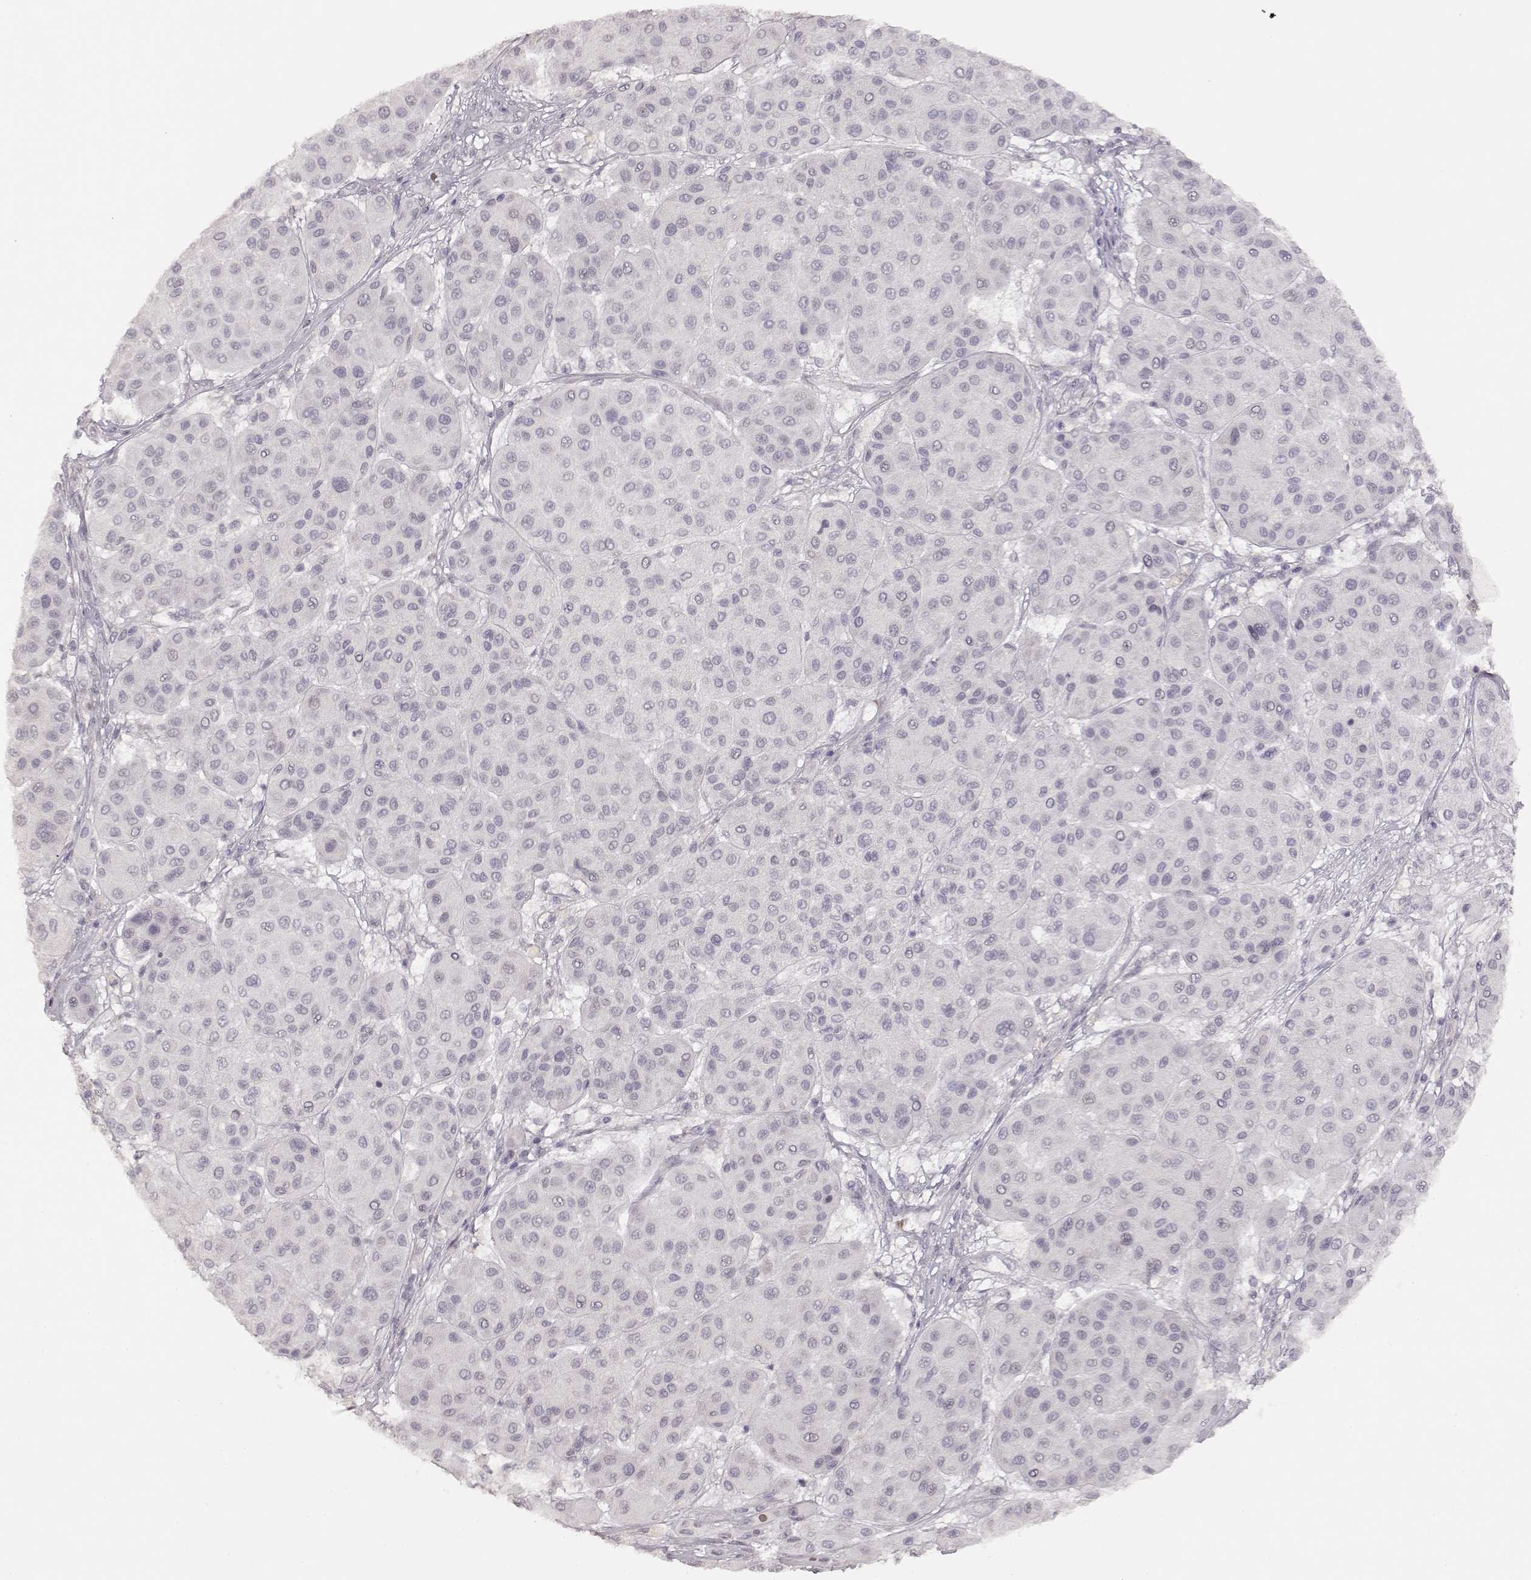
{"staining": {"intensity": "negative", "quantity": "none", "location": "none"}, "tissue": "melanoma", "cell_type": "Tumor cells", "image_type": "cancer", "snomed": [{"axis": "morphology", "description": "Malignant melanoma, Metastatic site"}, {"axis": "topography", "description": "Smooth muscle"}], "caption": "The photomicrograph displays no significant expression in tumor cells of melanoma.", "gene": "LAMC2", "patient": {"sex": "male", "age": 41}}